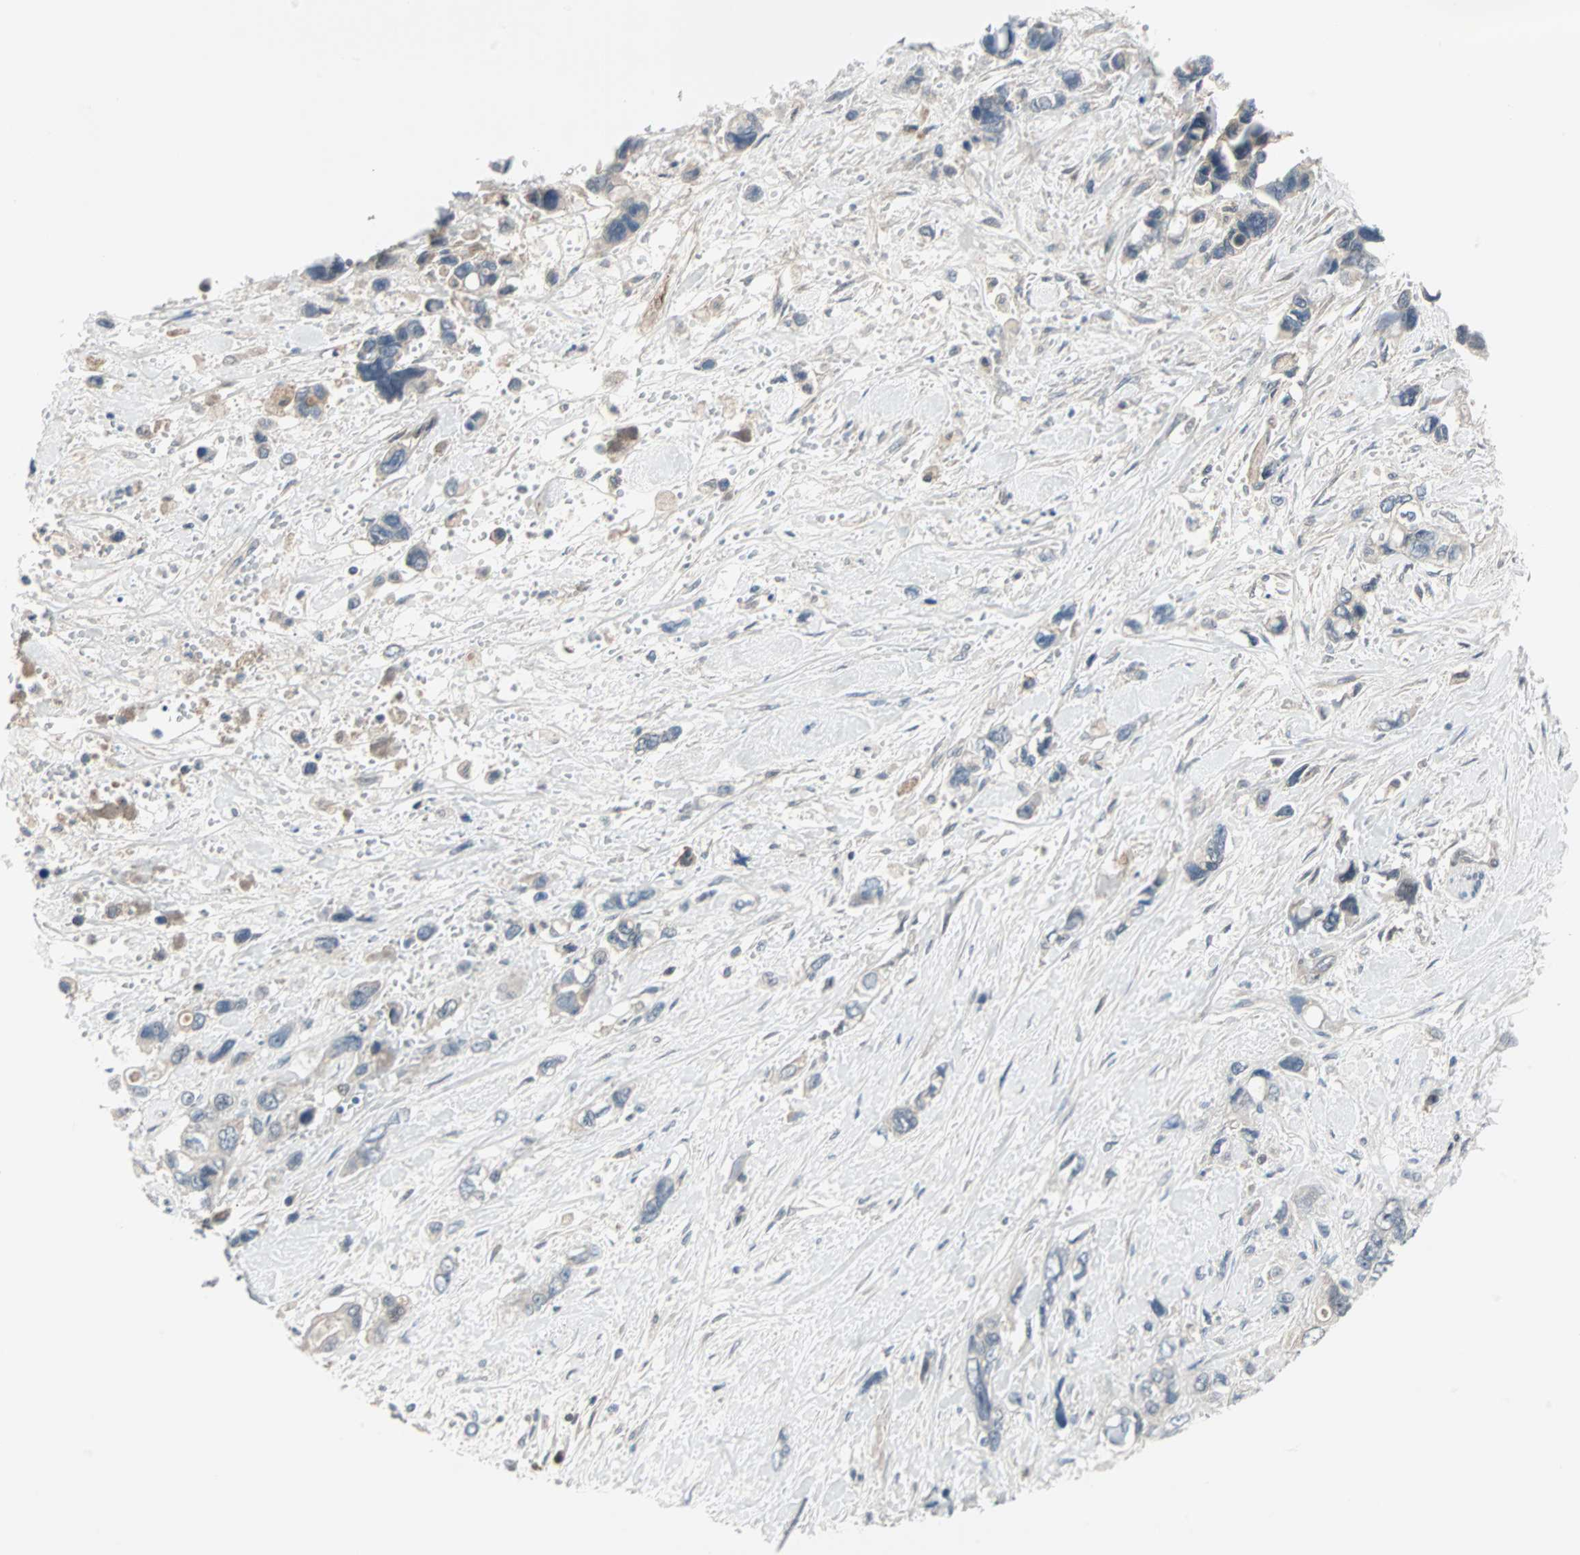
{"staining": {"intensity": "negative", "quantity": "none", "location": "none"}, "tissue": "pancreatic cancer", "cell_type": "Tumor cells", "image_type": "cancer", "snomed": [{"axis": "morphology", "description": "Adenocarcinoma, NOS"}, {"axis": "topography", "description": "Pancreas"}], "caption": "Protein analysis of adenocarcinoma (pancreatic) exhibits no significant positivity in tumor cells.", "gene": "CASP3", "patient": {"sex": "male", "age": 46}}